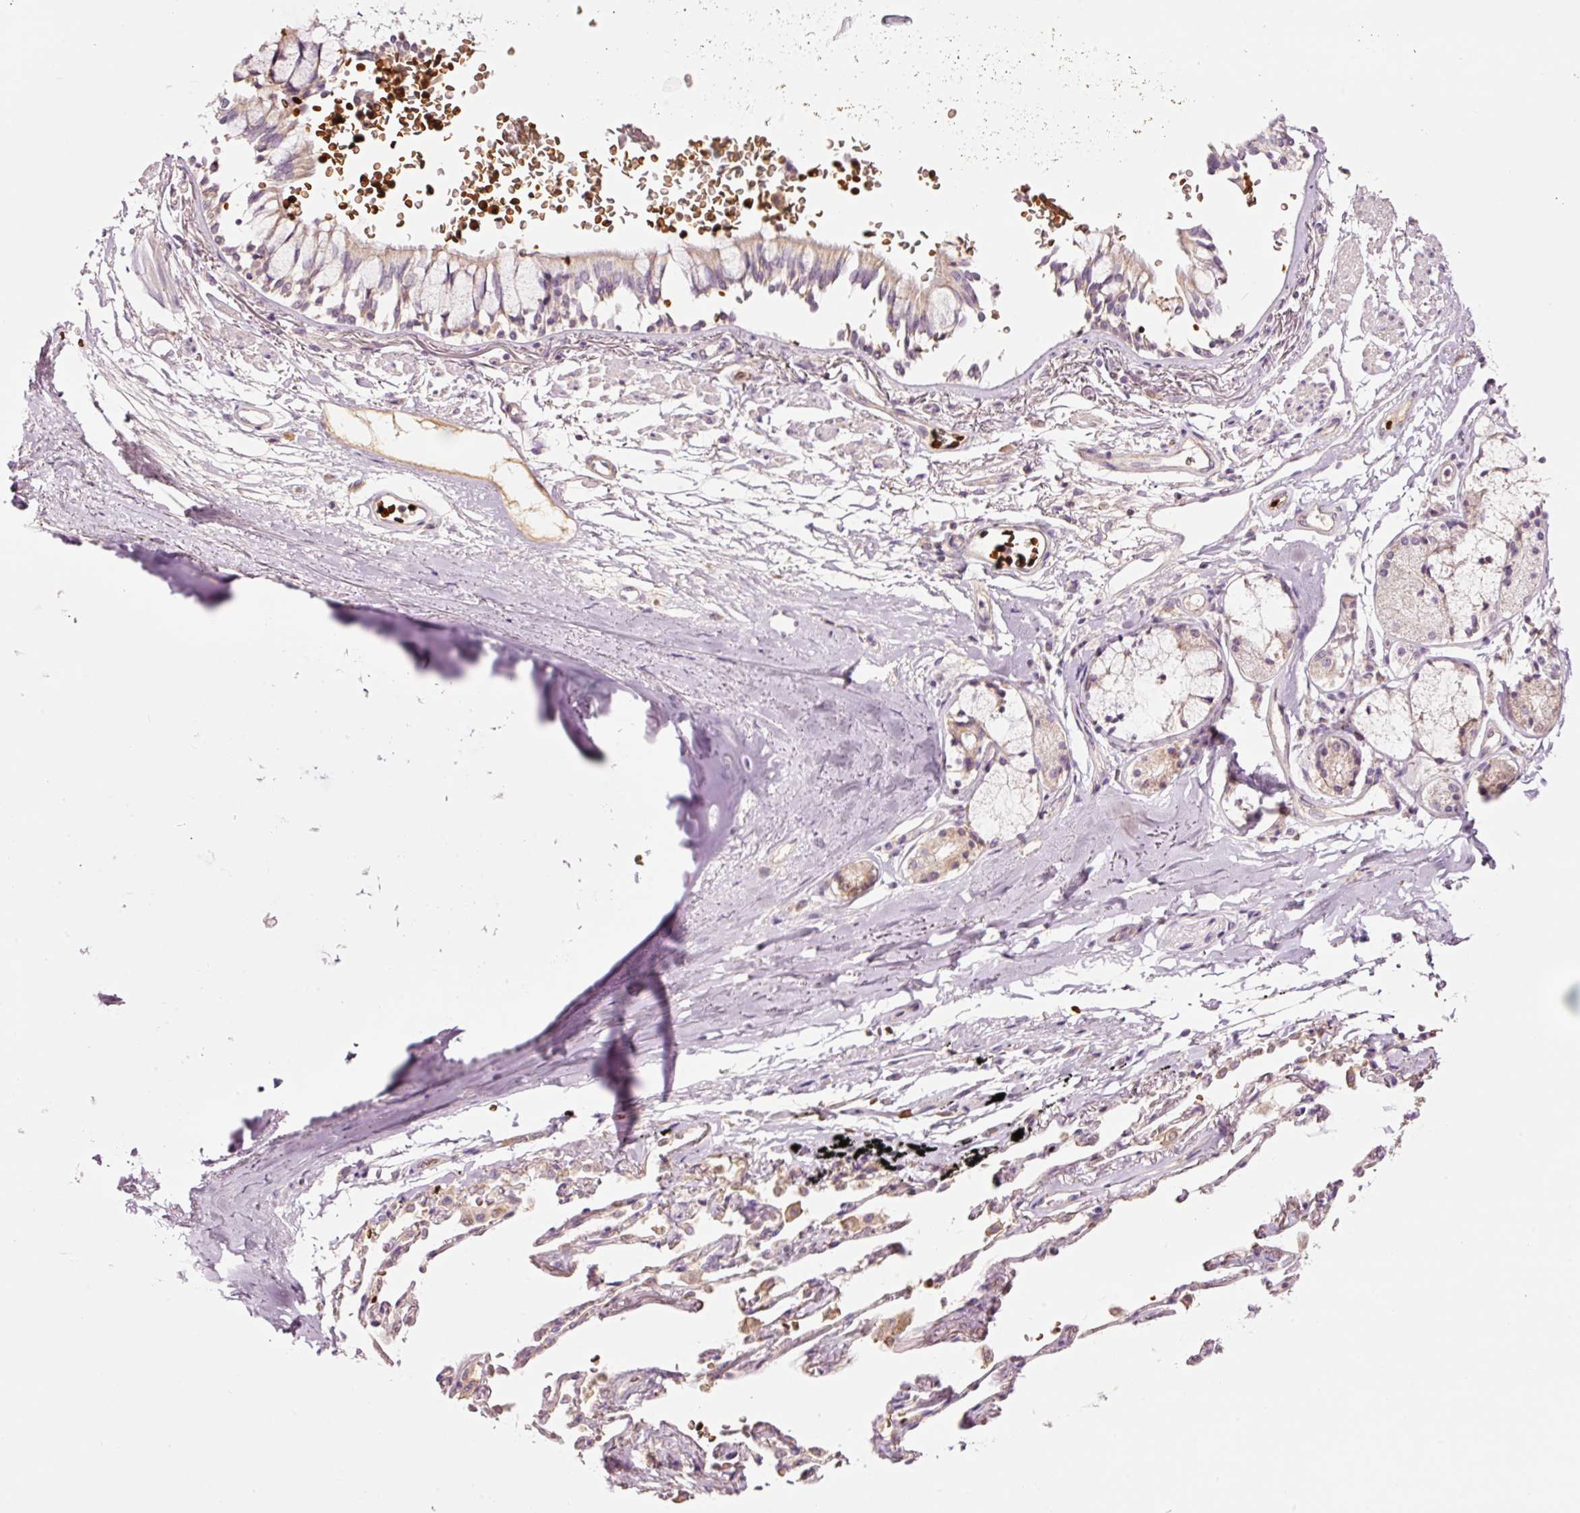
{"staining": {"intensity": "weak", "quantity": "<25%", "location": "cytoplasmic/membranous"}, "tissue": "bronchus", "cell_type": "Respiratory epithelial cells", "image_type": "normal", "snomed": [{"axis": "morphology", "description": "Normal tissue, NOS"}, {"axis": "topography", "description": "Bronchus"}], "caption": "Immunohistochemistry (IHC) of benign bronchus exhibits no expression in respiratory epithelial cells.", "gene": "LDHAL6B", "patient": {"sex": "male", "age": 70}}